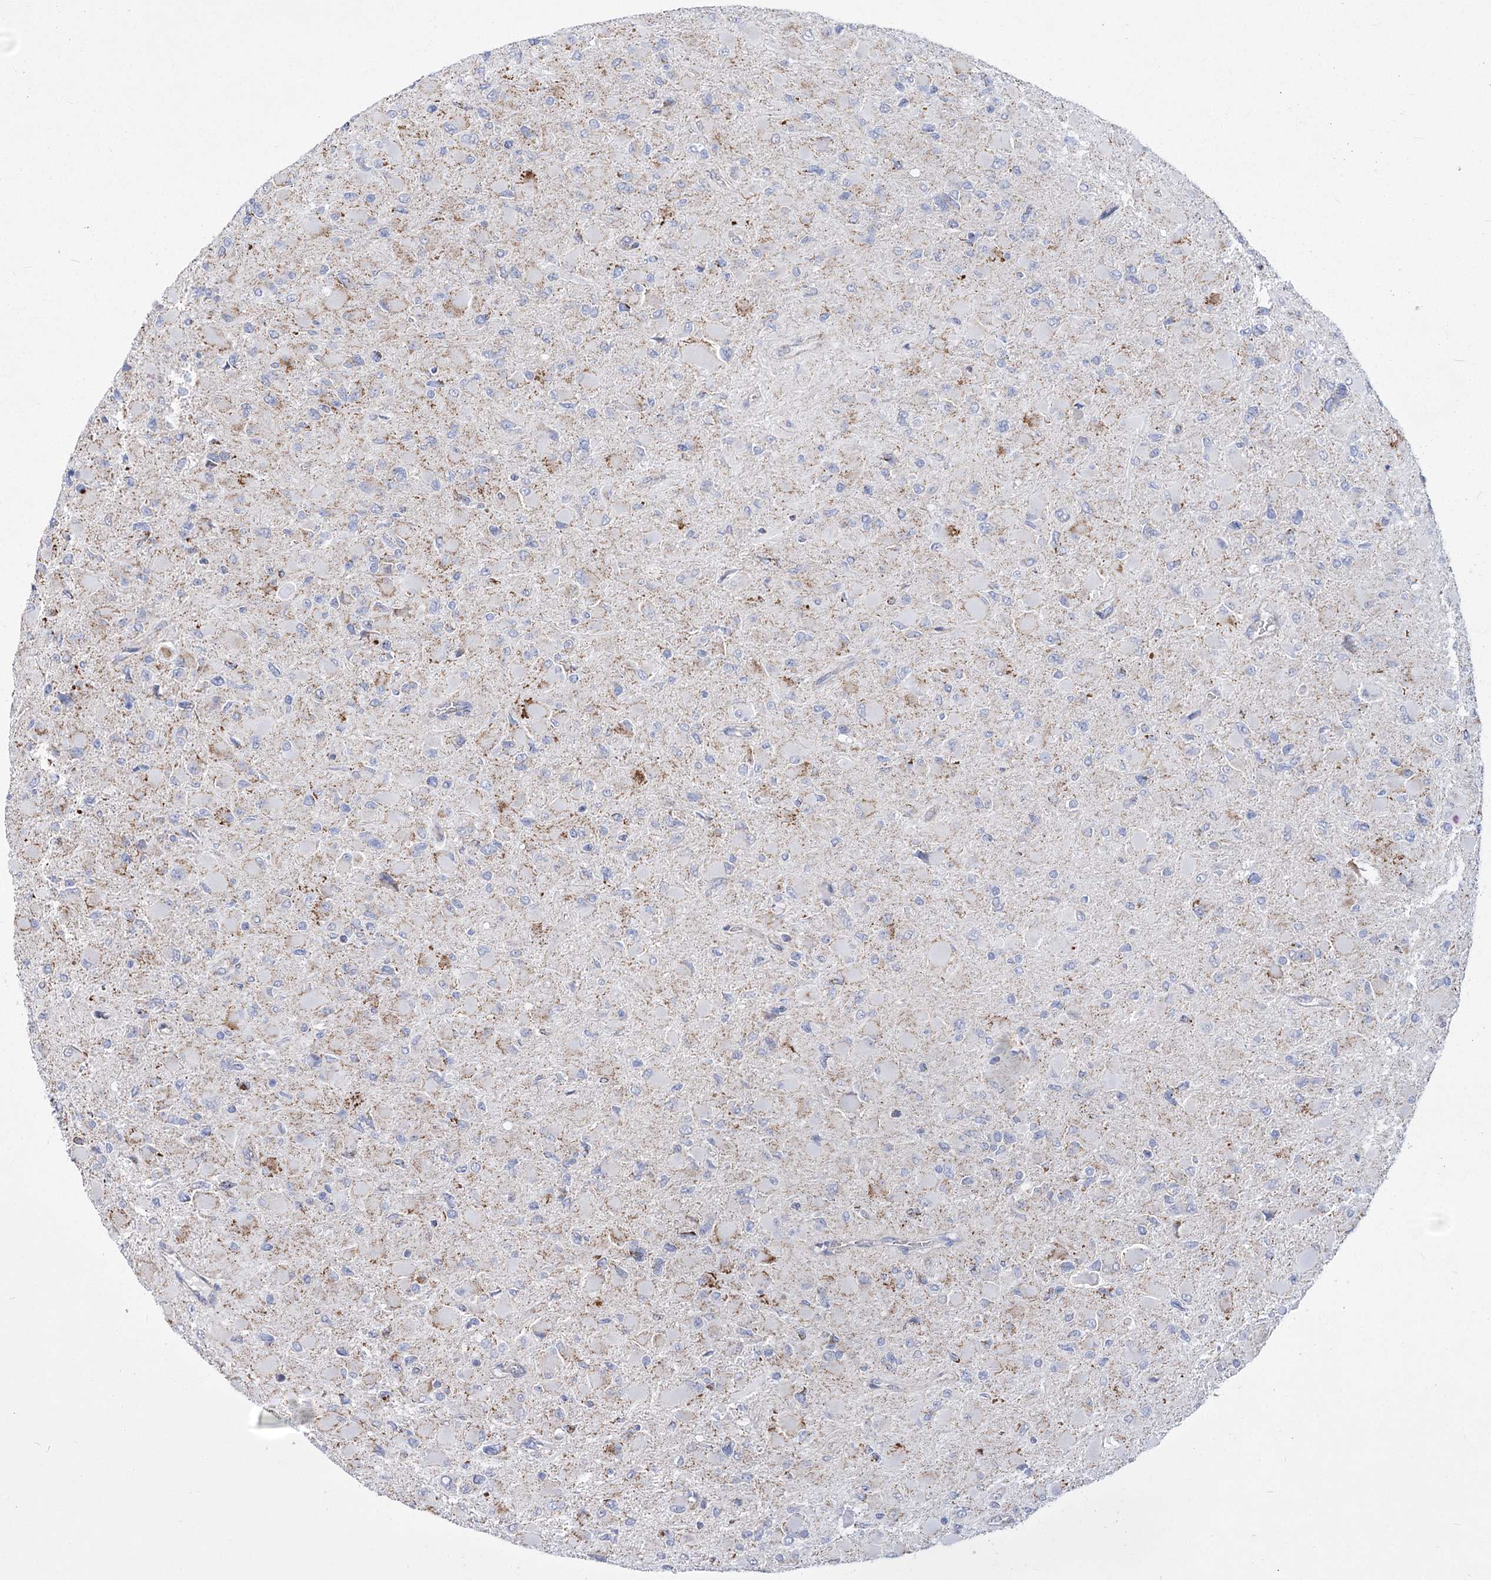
{"staining": {"intensity": "strong", "quantity": "<25%", "location": "cytoplasmic/membranous"}, "tissue": "glioma", "cell_type": "Tumor cells", "image_type": "cancer", "snomed": [{"axis": "morphology", "description": "Glioma, malignant, High grade"}, {"axis": "topography", "description": "Cerebral cortex"}], "caption": "Immunohistochemical staining of human glioma reveals strong cytoplasmic/membranous protein expression in approximately <25% of tumor cells.", "gene": "PDHB", "patient": {"sex": "female", "age": 36}}